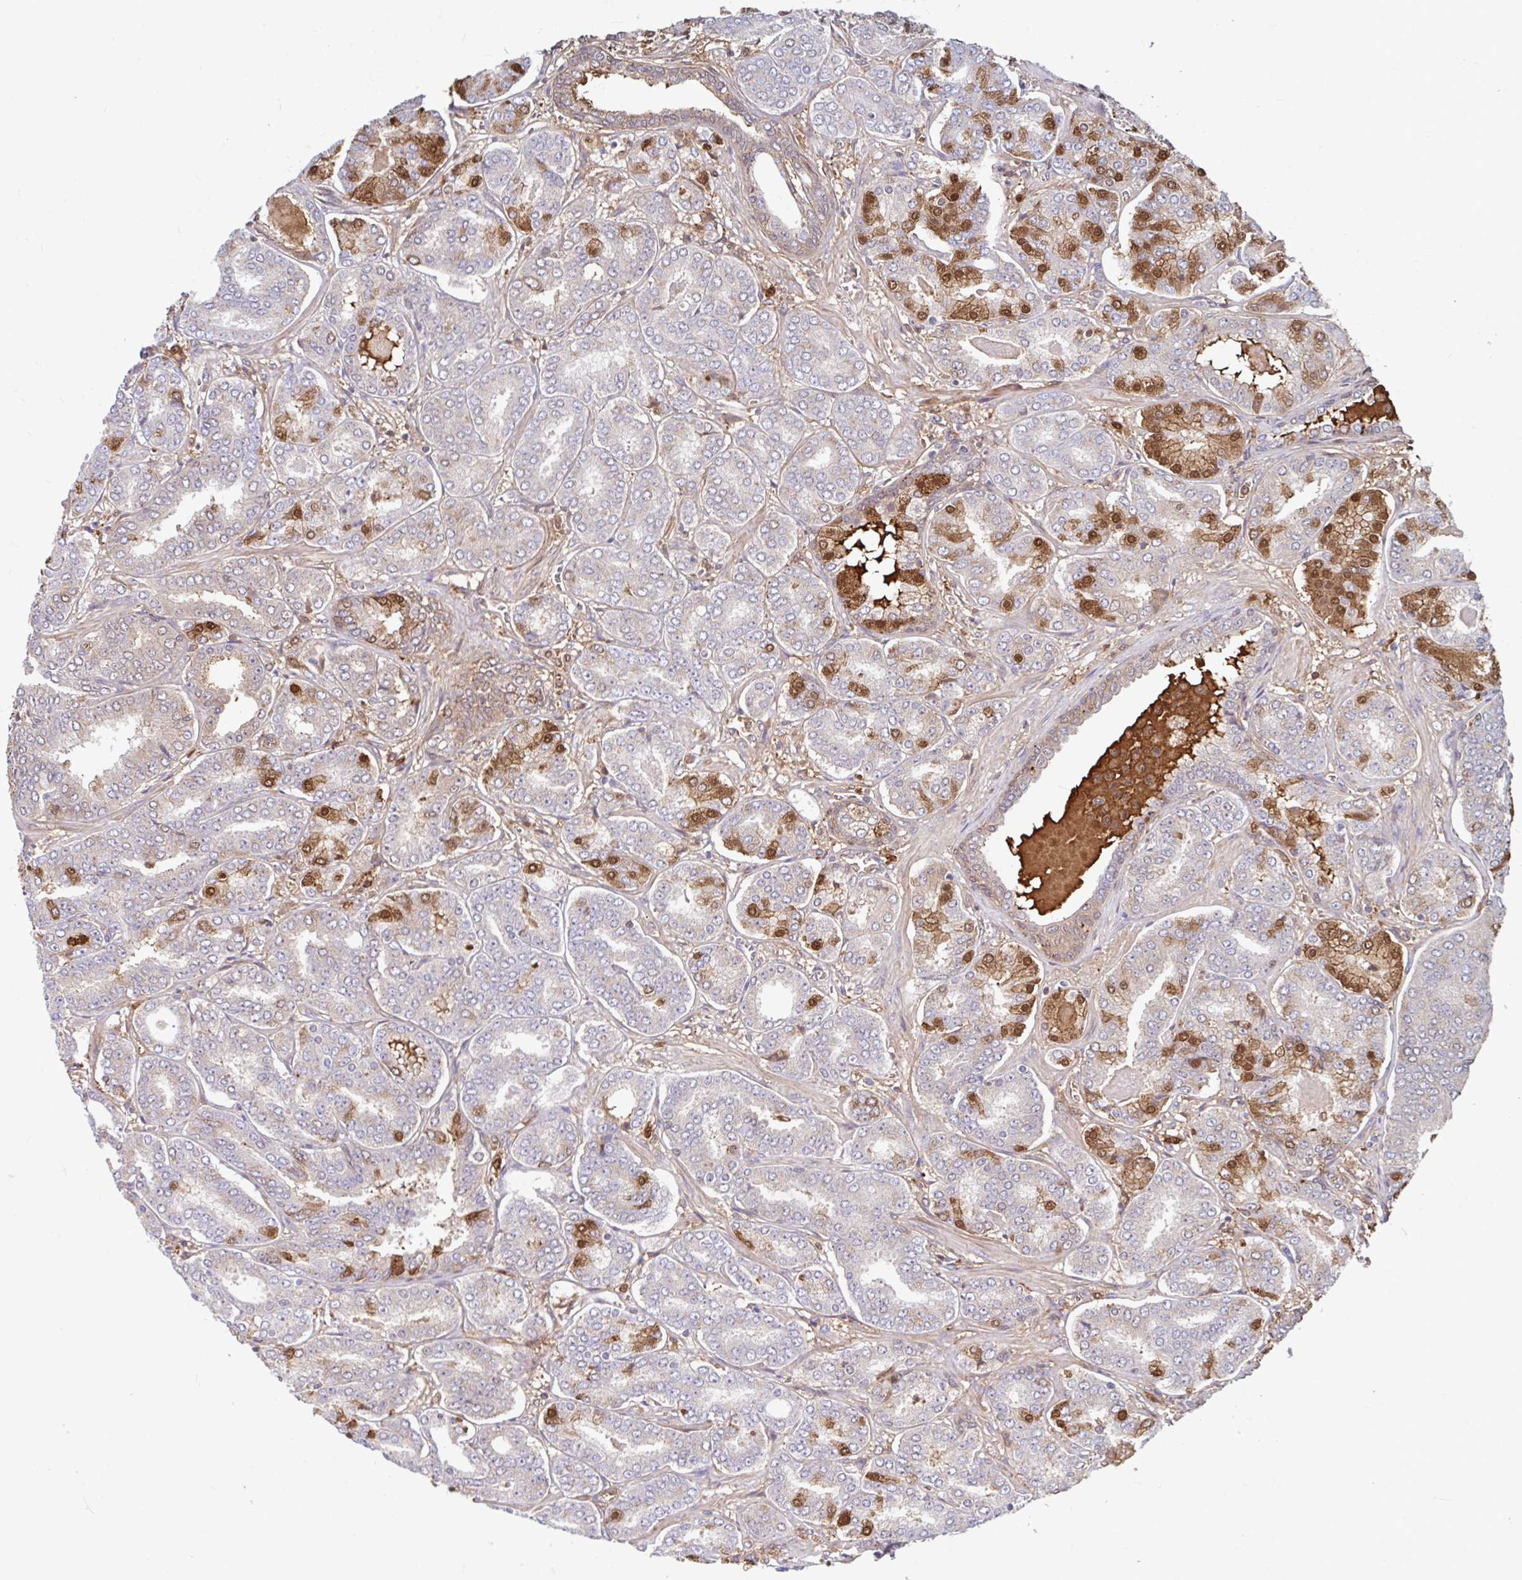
{"staining": {"intensity": "moderate", "quantity": "<25%", "location": "cytoplasmic/membranous,nuclear"}, "tissue": "prostate cancer", "cell_type": "Tumor cells", "image_type": "cancer", "snomed": [{"axis": "morphology", "description": "Adenocarcinoma, High grade"}, {"axis": "topography", "description": "Prostate"}], "caption": "Protein staining of prostate high-grade adenocarcinoma tissue shows moderate cytoplasmic/membranous and nuclear positivity in about <25% of tumor cells. (Brightfield microscopy of DAB IHC at high magnification).", "gene": "BLVRA", "patient": {"sex": "male", "age": 72}}